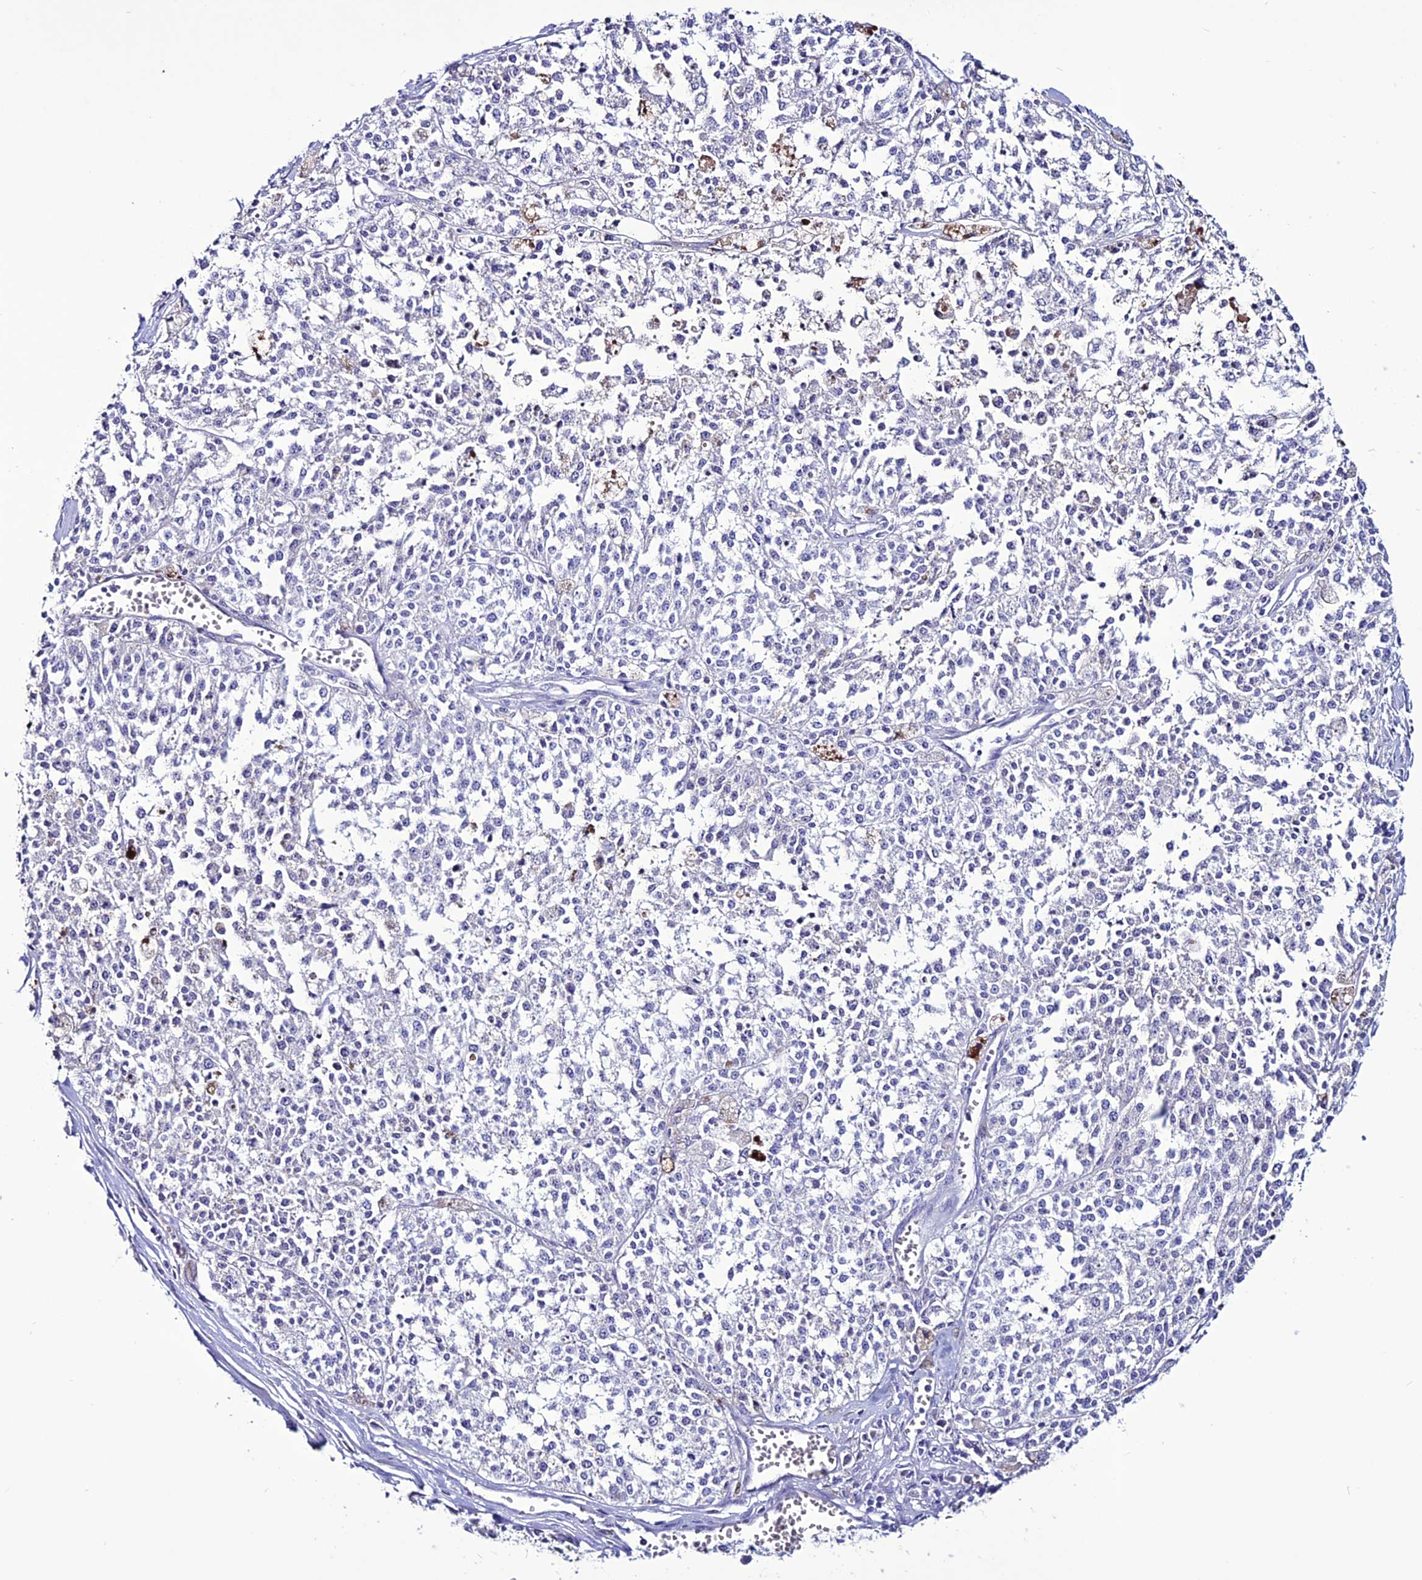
{"staining": {"intensity": "negative", "quantity": "none", "location": "none"}, "tissue": "melanoma", "cell_type": "Tumor cells", "image_type": "cancer", "snomed": [{"axis": "morphology", "description": "Malignant melanoma, NOS"}, {"axis": "topography", "description": "Skin"}], "caption": "Tumor cells are negative for protein expression in human melanoma.", "gene": "CLEC2L", "patient": {"sex": "female", "age": 64}}